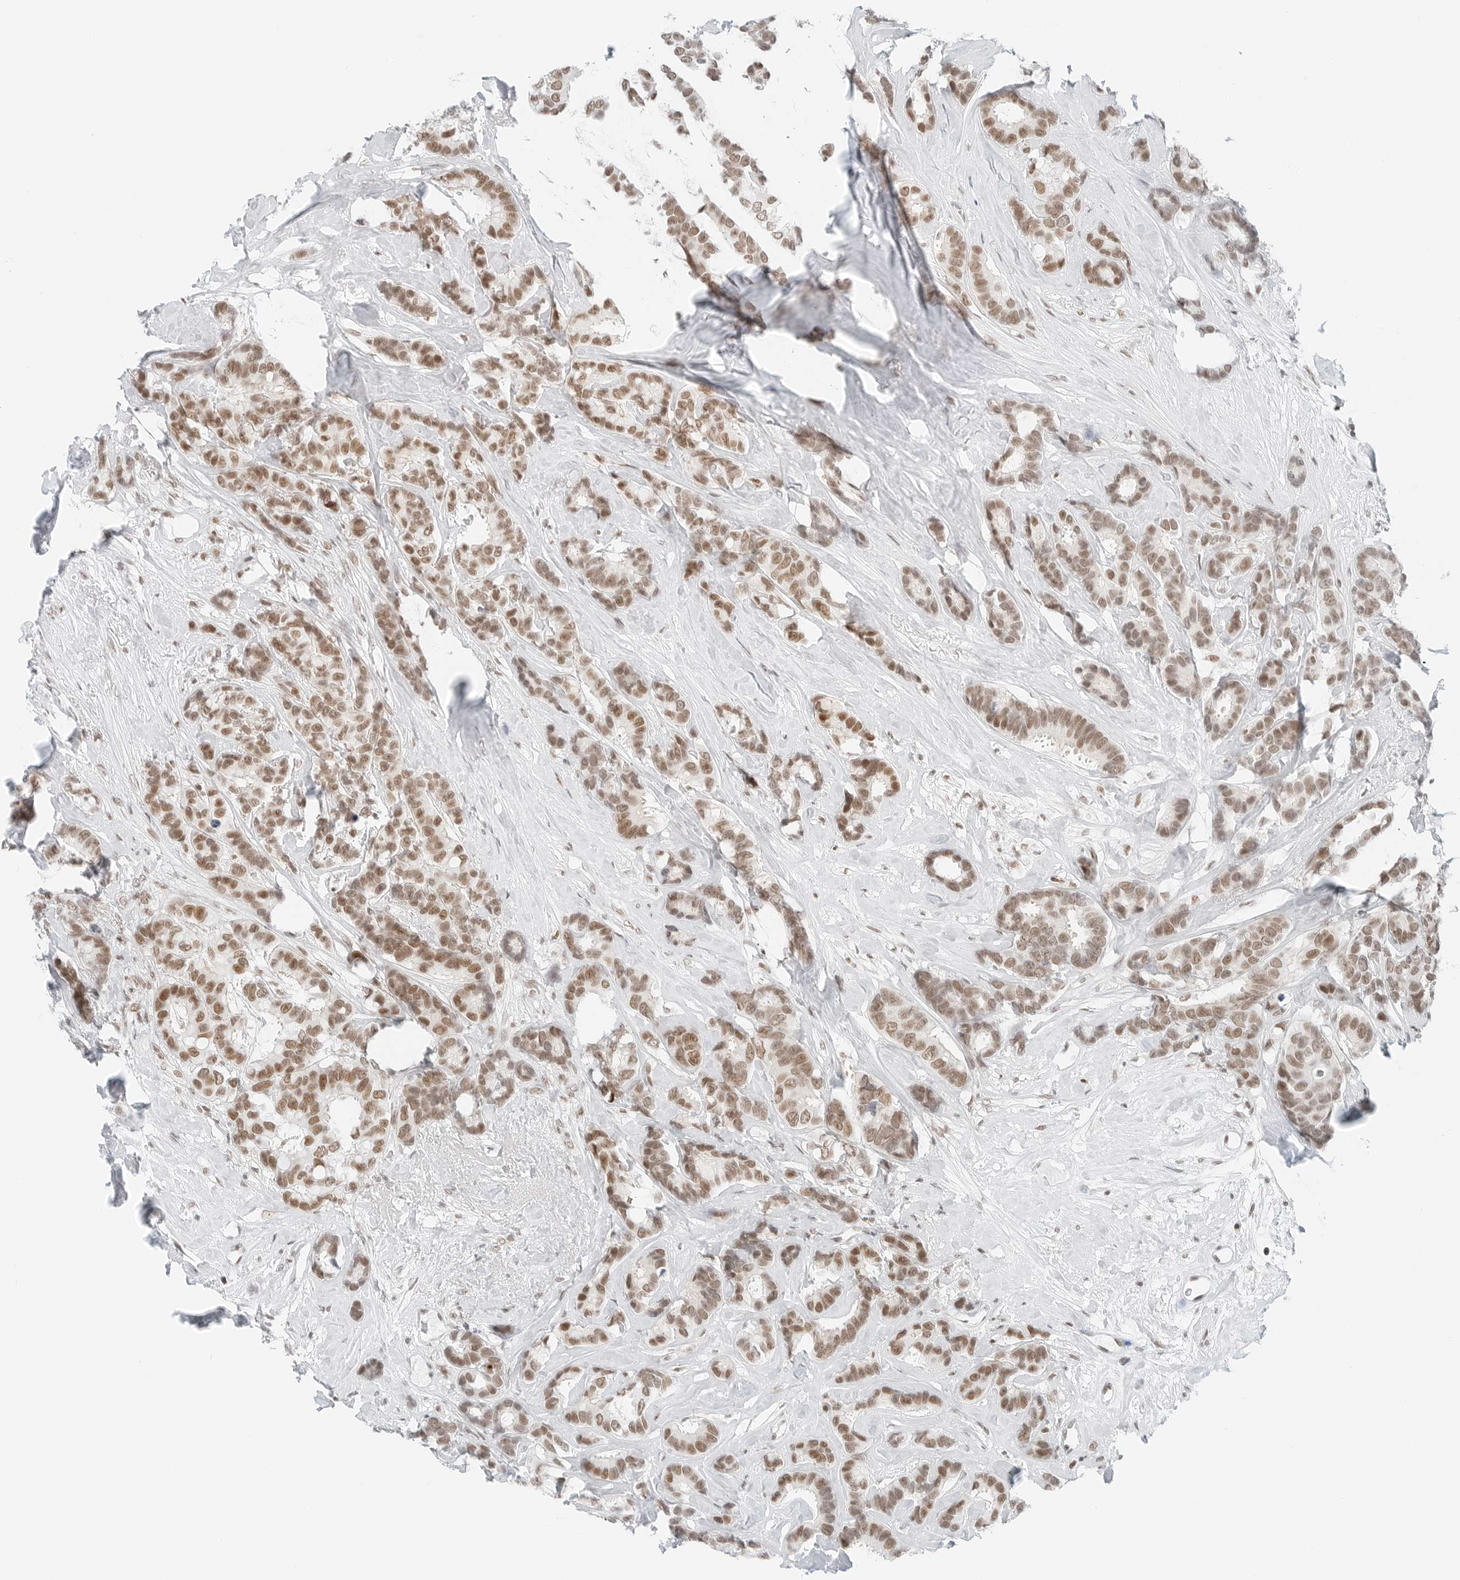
{"staining": {"intensity": "moderate", "quantity": ">75%", "location": "nuclear"}, "tissue": "breast cancer", "cell_type": "Tumor cells", "image_type": "cancer", "snomed": [{"axis": "morphology", "description": "Duct carcinoma"}, {"axis": "topography", "description": "Breast"}], "caption": "Tumor cells demonstrate moderate nuclear expression in about >75% of cells in breast cancer (intraductal carcinoma).", "gene": "CRTC2", "patient": {"sex": "female", "age": 87}}